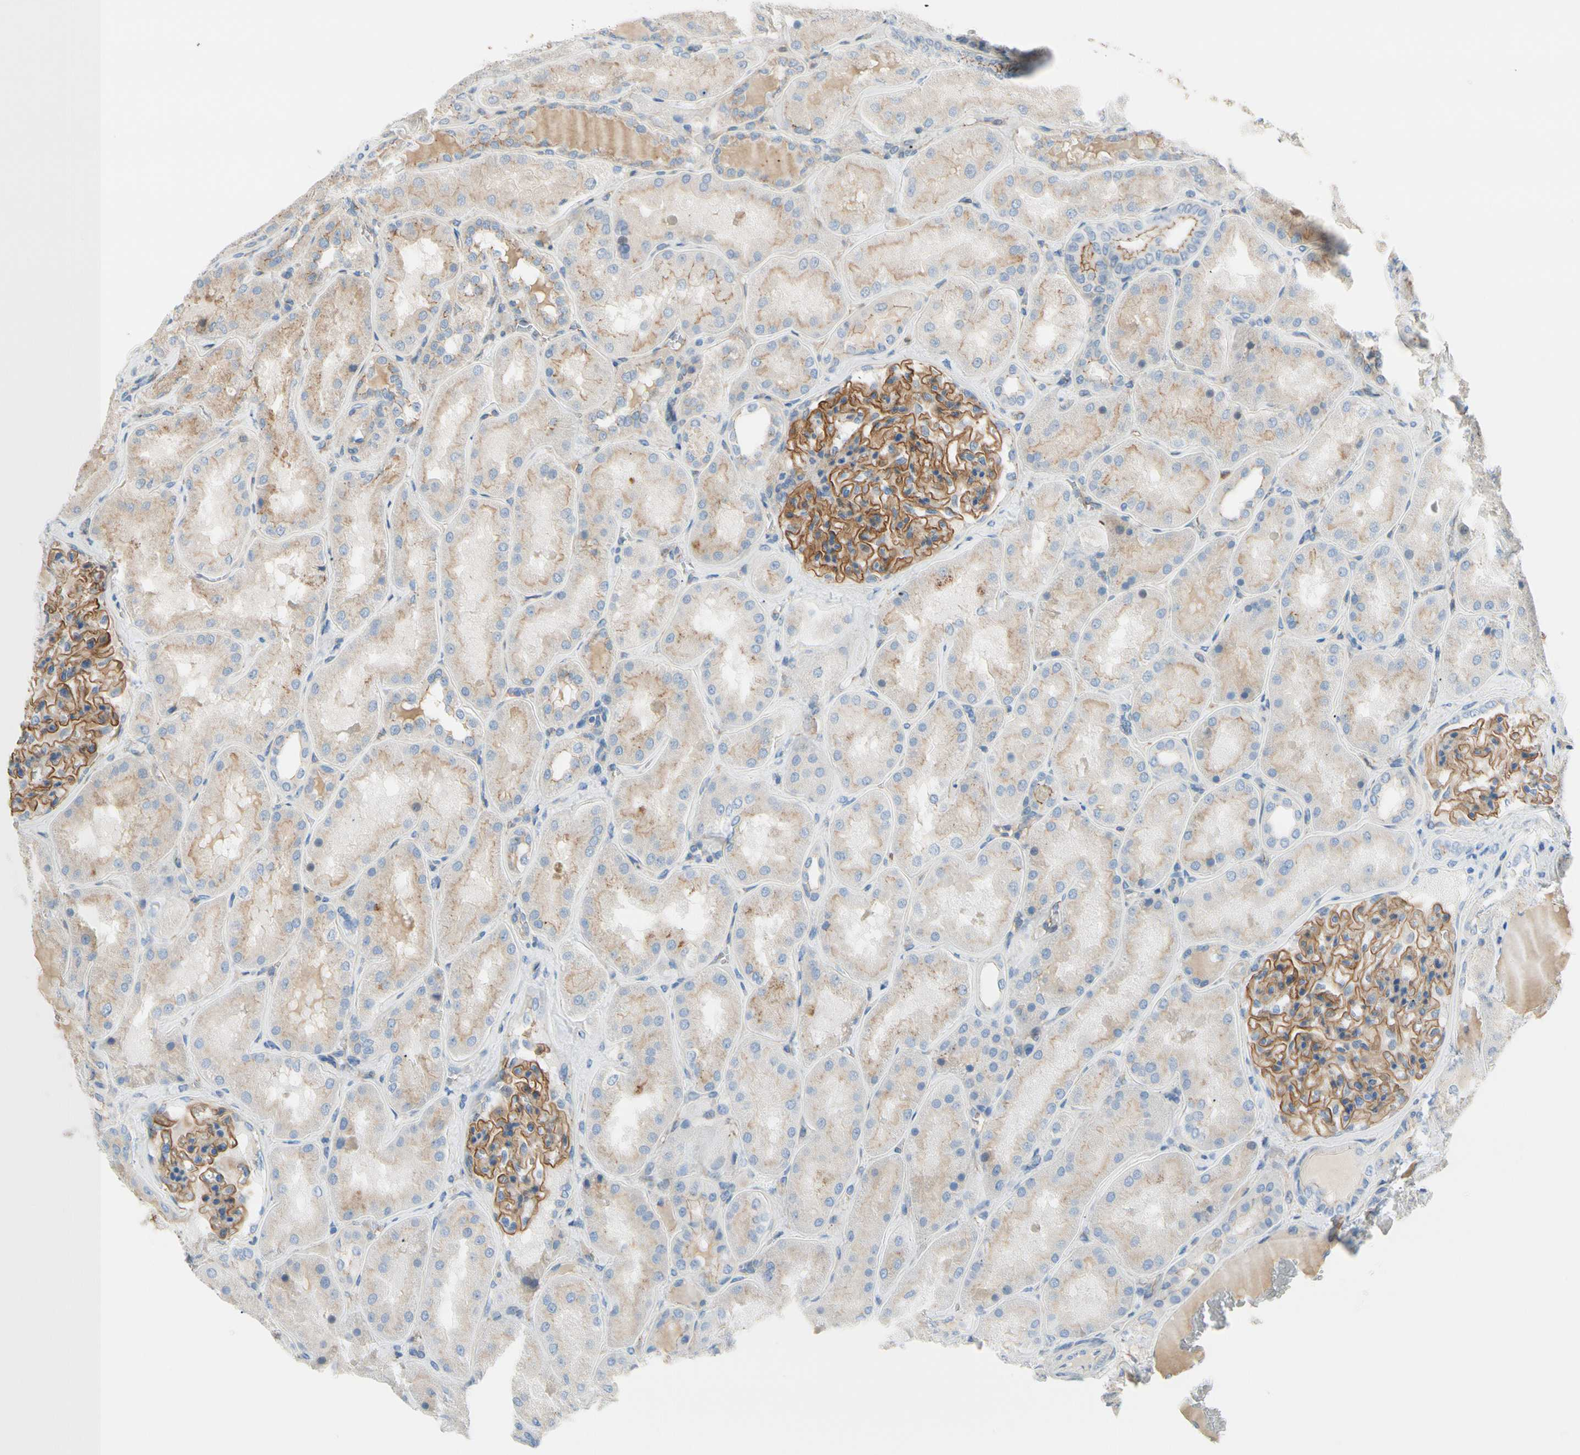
{"staining": {"intensity": "moderate", "quantity": ">75%", "location": "cytoplasmic/membranous"}, "tissue": "kidney", "cell_type": "Cells in glomeruli", "image_type": "normal", "snomed": [{"axis": "morphology", "description": "Normal tissue, NOS"}, {"axis": "topography", "description": "Kidney"}], "caption": "Immunohistochemistry (IHC) histopathology image of normal kidney: kidney stained using IHC demonstrates medium levels of moderate protein expression localized specifically in the cytoplasmic/membranous of cells in glomeruli, appearing as a cytoplasmic/membranous brown color.", "gene": "TJP1", "patient": {"sex": "female", "age": 56}}